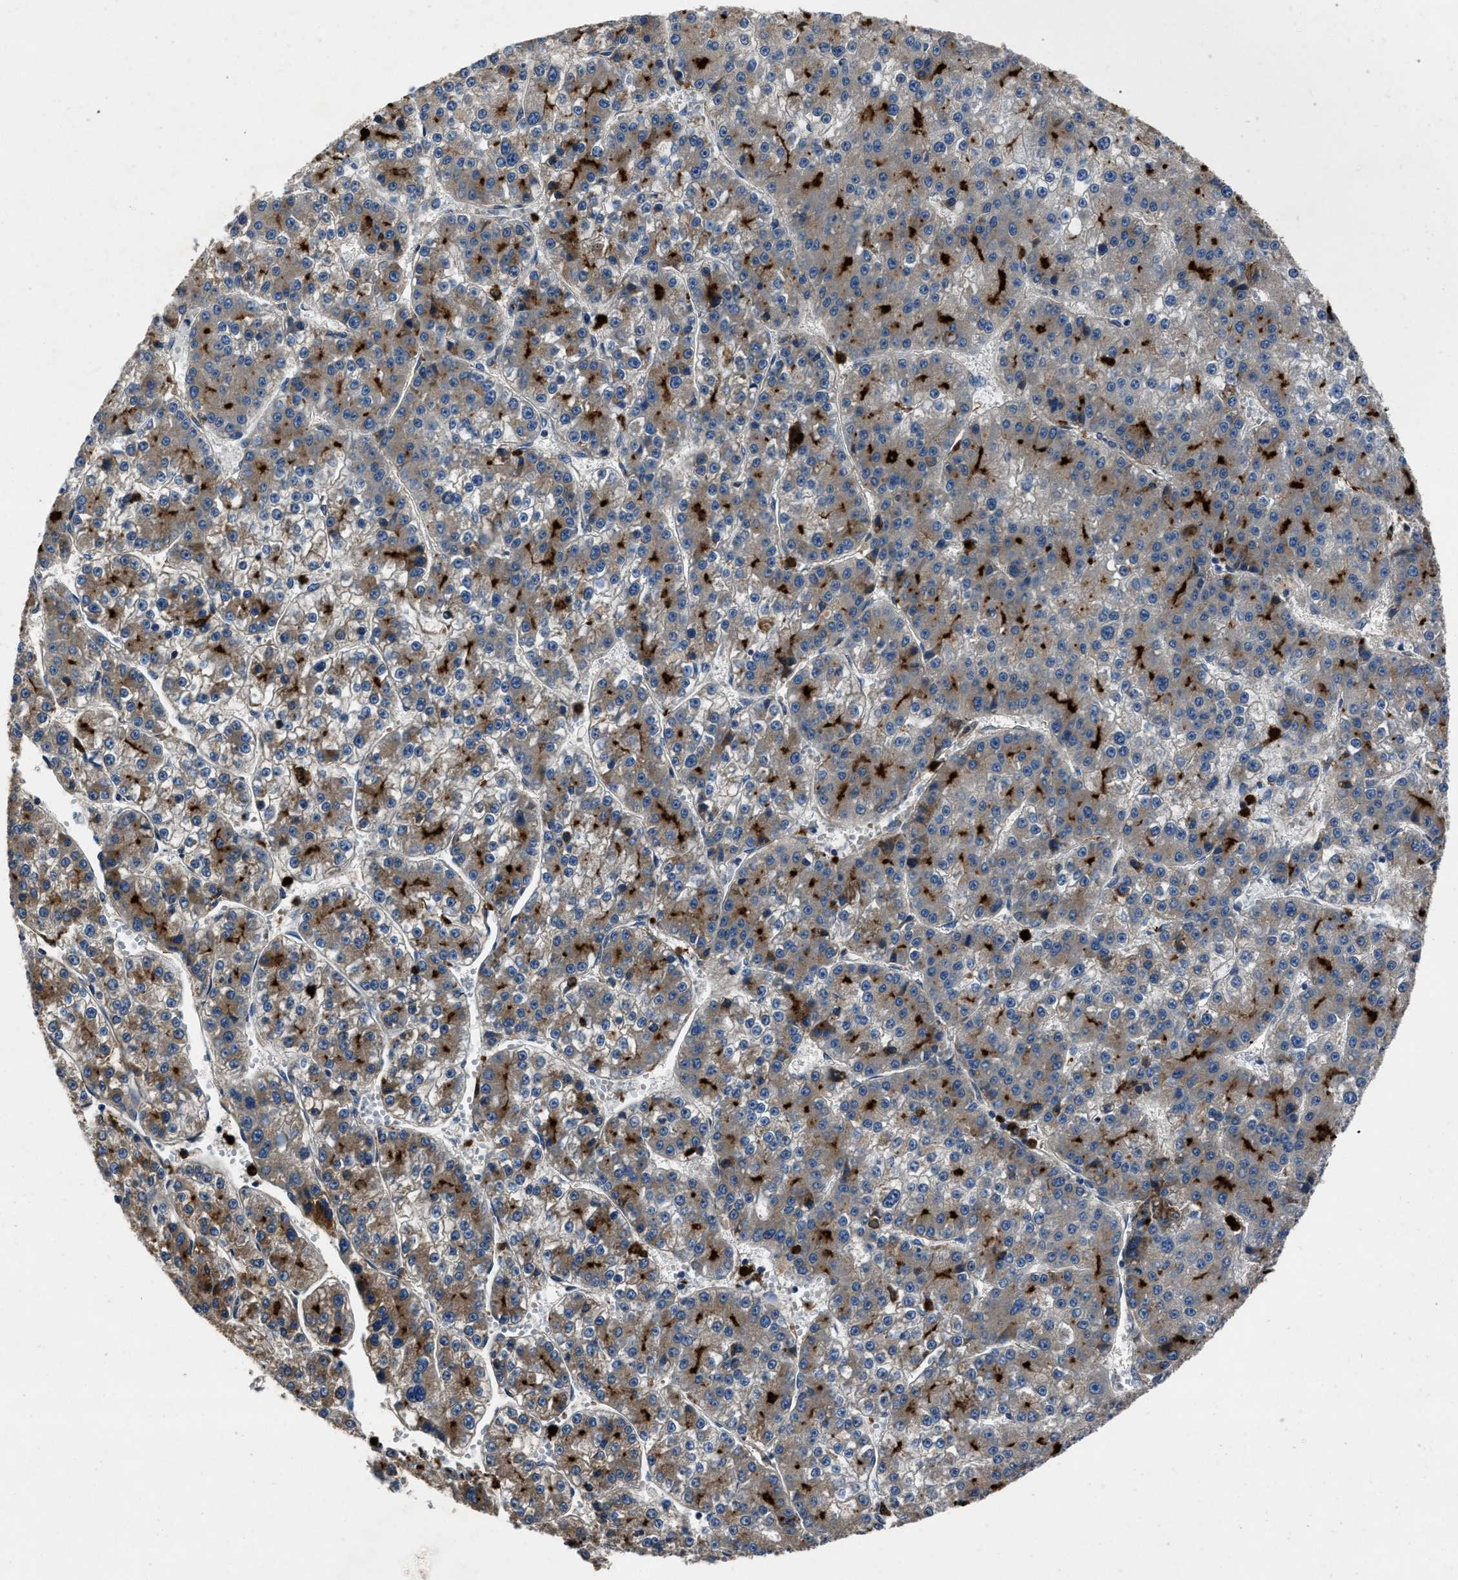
{"staining": {"intensity": "weak", "quantity": "25%-75%", "location": "cytoplasmic/membranous"}, "tissue": "liver cancer", "cell_type": "Tumor cells", "image_type": "cancer", "snomed": [{"axis": "morphology", "description": "Carcinoma, Hepatocellular, NOS"}, {"axis": "topography", "description": "Liver"}], "caption": "Liver hepatocellular carcinoma stained for a protein (brown) displays weak cytoplasmic/membranous positive positivity in about 25%-75% of tumor cells.", "gene": "ANGPT1", "patient": {"sex": "female", "age": 73}}